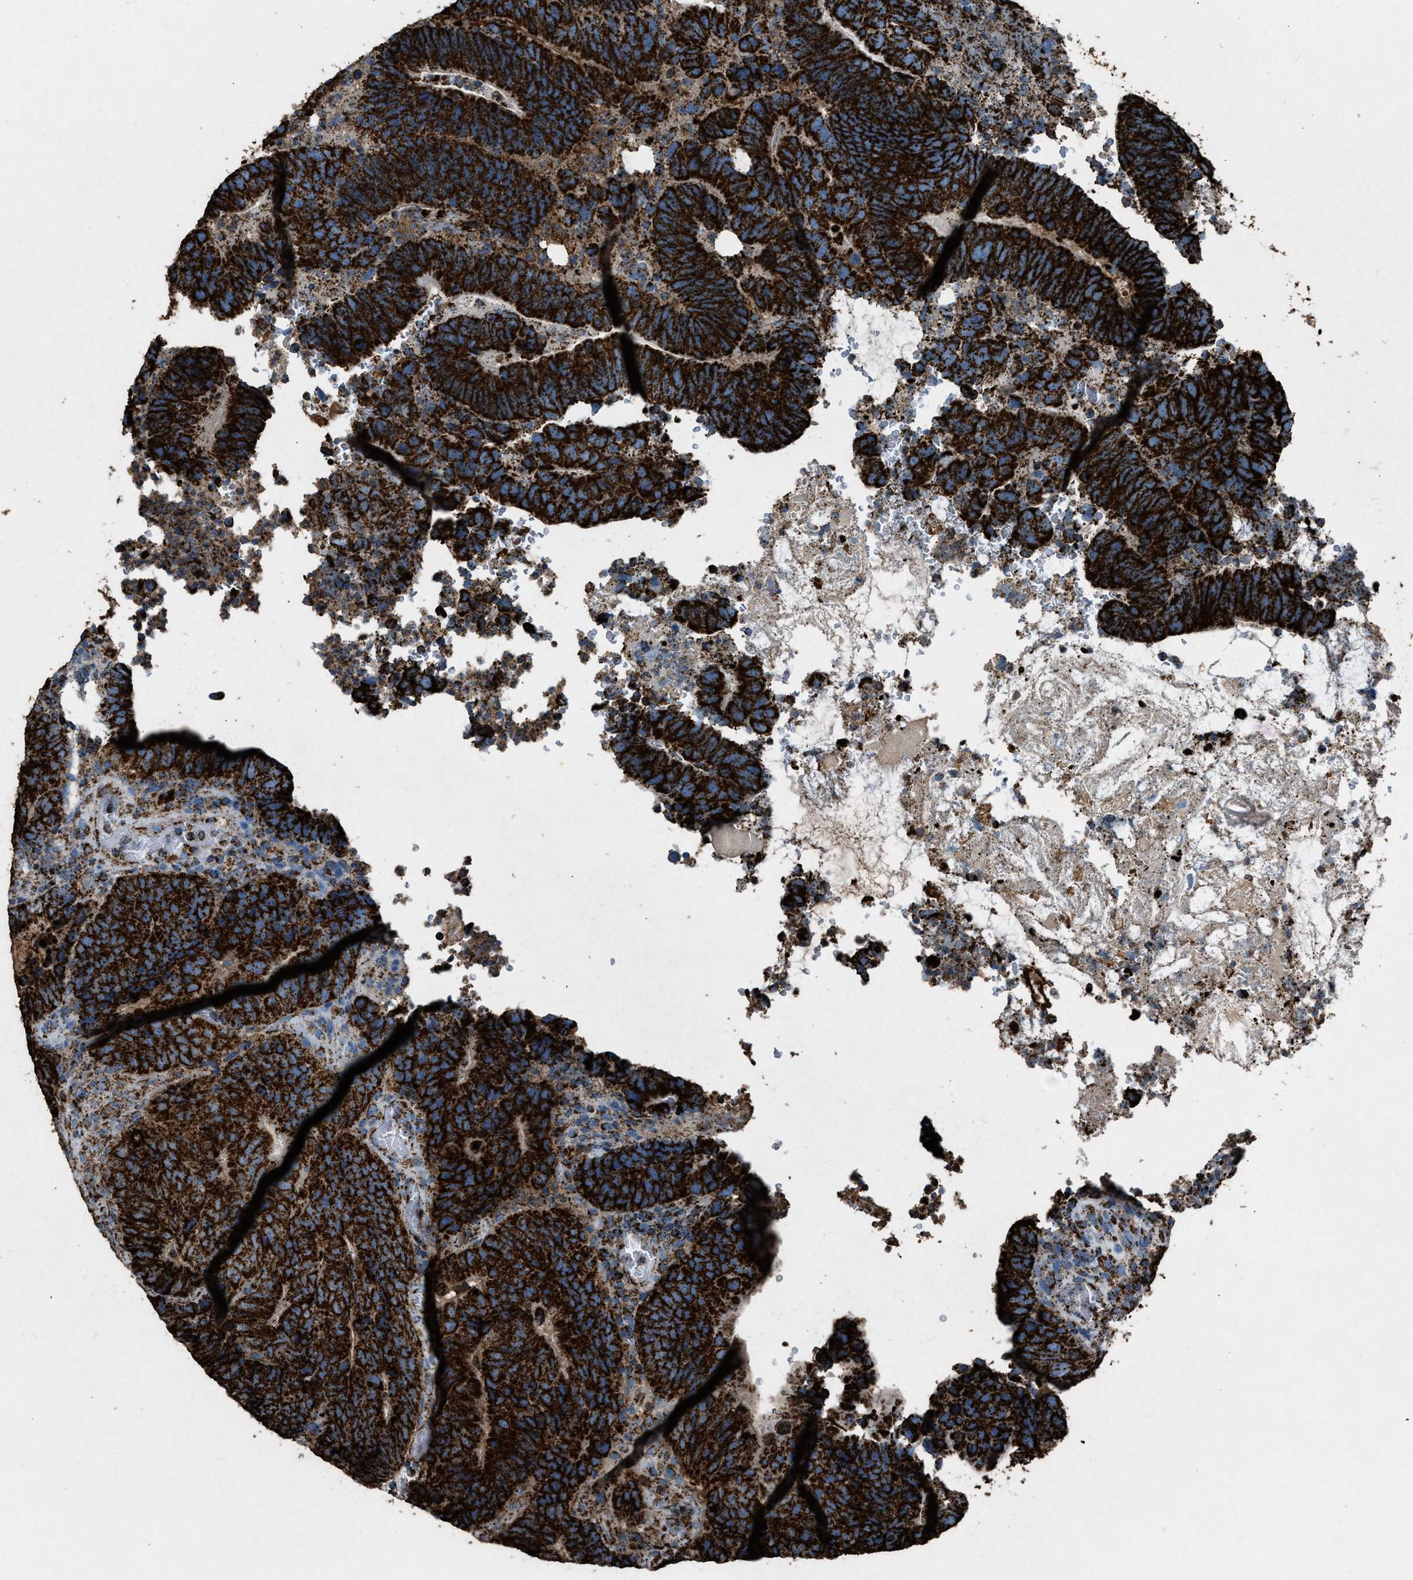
{"staining": {"intensity": "strong", "quantity": ">75%", "location": "cytoplasmic/membranous"}, "tissue": "colorectal cancer", "cell_type": "Tumor cells", "image_type": "cancer", "snomed": [{"axis": "morphology", "description": "Adenocarcinoma, NOS"}, {"axis": "topography", "description": "Colon"}], "caption": "Immunohistochemistry (IHC) image of colorectal cancer stained for a protein (brown), which shows high levels of strong cytoplasmic/membranous staining in about >75% of tumor cells.", "gene": "MDH2", "patient": {"sex": "male", "age": 56}}